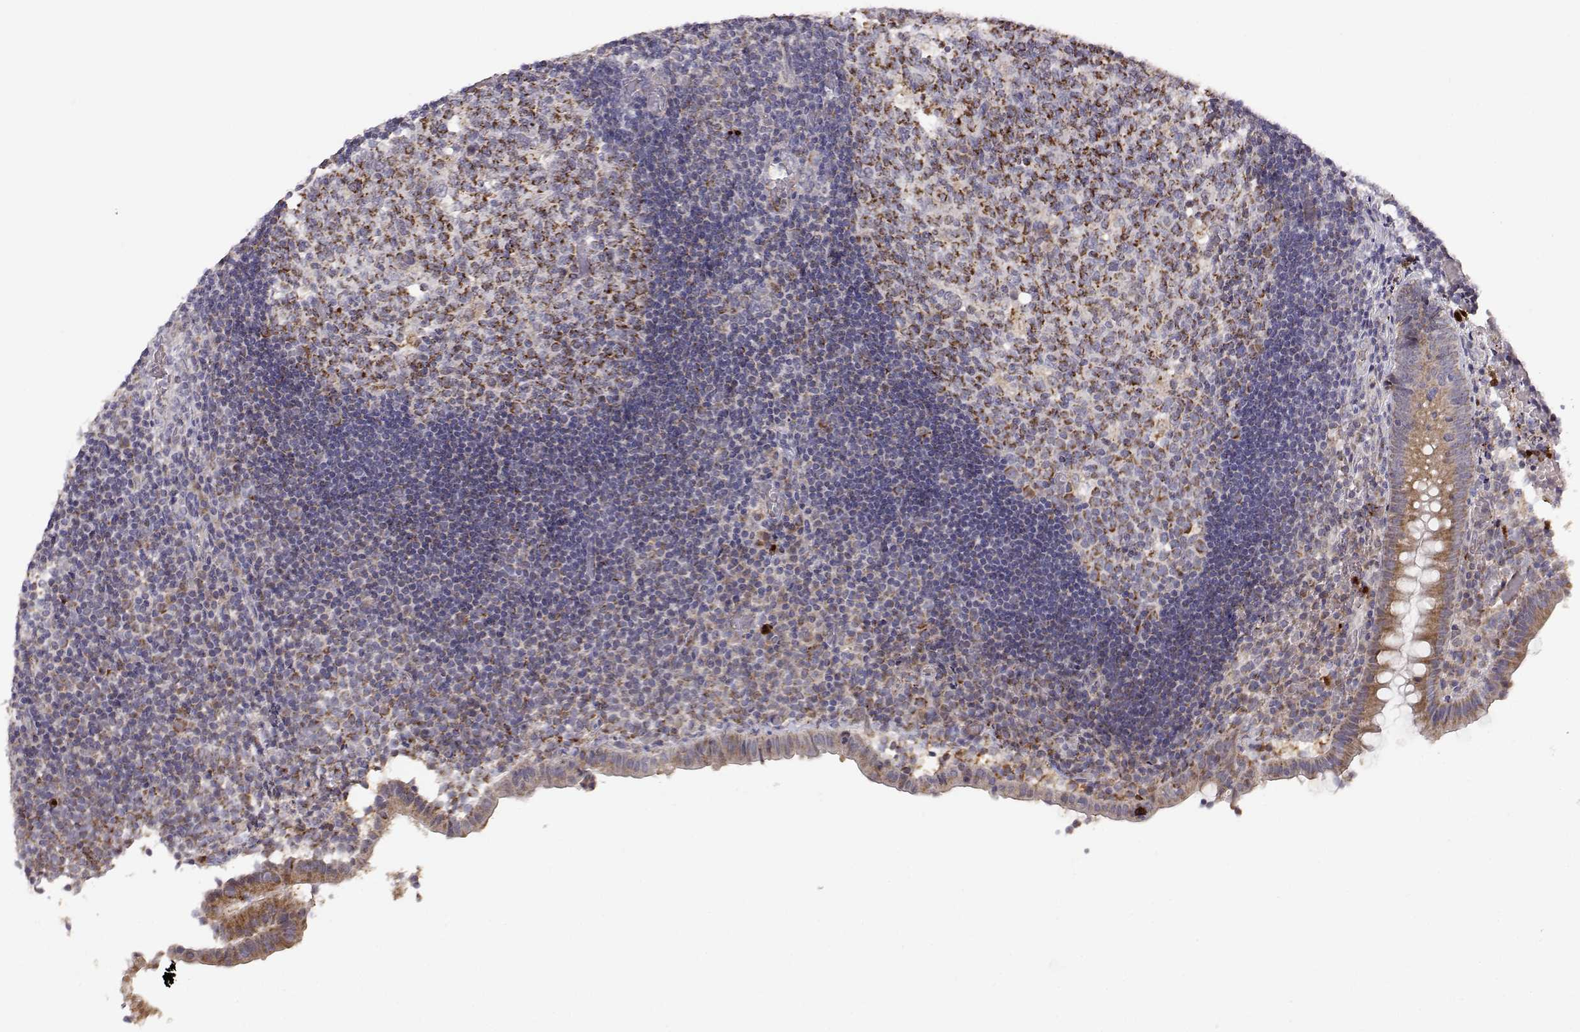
{"staining": {"intensity": "strong", "quantity": ">75%", "location": "cytoplasmic/membranous"}, "tissue": "appendix", "cell_type": "Glandular cells", "image_type": "normal", "snomed": [{"axis": "morphology", "description": "Normal tissue, NOS"}, {"axis": "topography", "description": "Appendix"}], "caption": "Protein staining by immunohistochemistry exhibits strong cytoplasmic/membranous staining in approximately >75% of glandular cells in normal appendix. (brown staining indicates protein expression, while blue staining denotes nuclei).", "gene": "EXOG", "patient": {"sex": "female", "age": 32}}